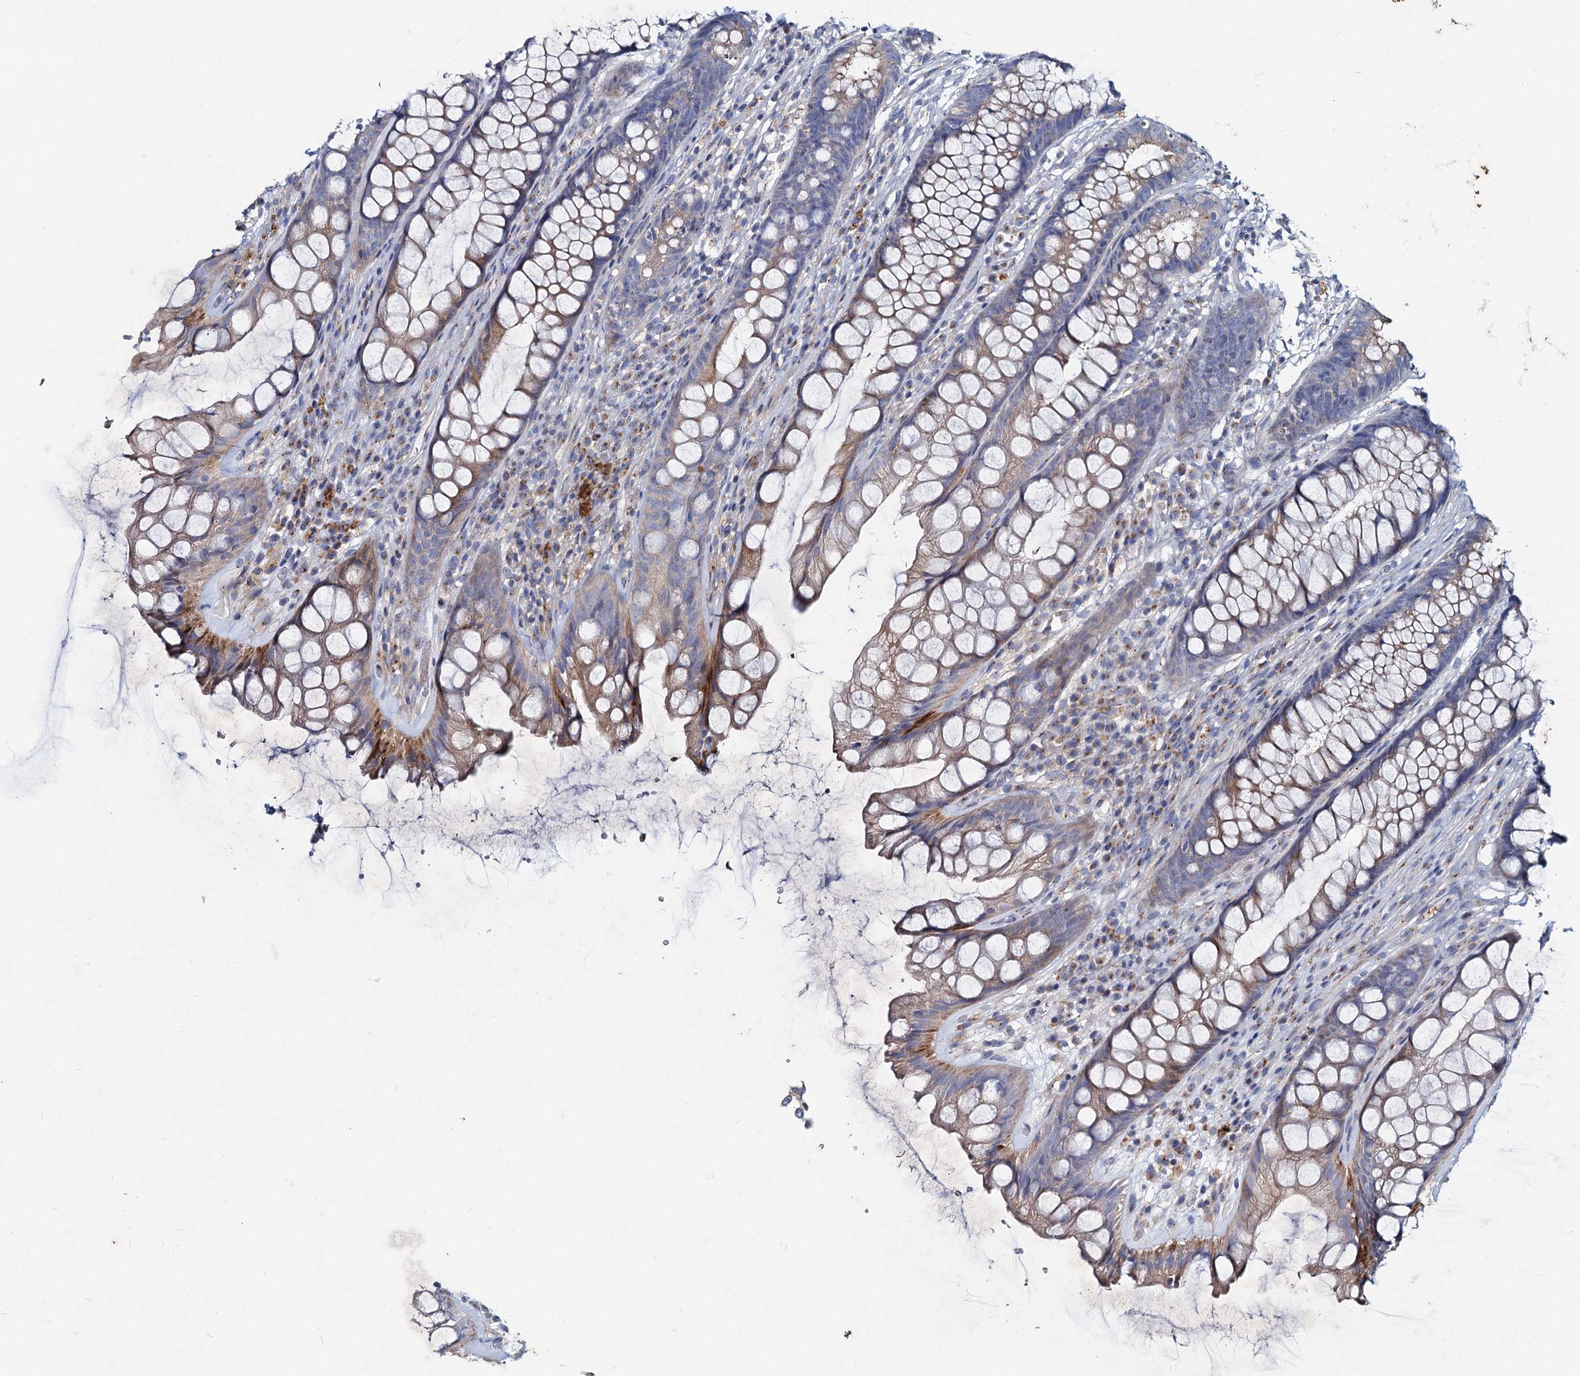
{"staining": {"intensity": "weak", "quantity": "25%-75%", "location": "cytoplasmic/membranous"}, "tissue": "rectum", "cell_type": "Glandular cells", "image_type": "normal", "snomed": [{"axis": "morphology", "description": "Normal tissue, NOS"}, {"axis": "topography", "description": "Rectum"}], "caption": "DAB immunohistochemical staining of benign human rectum demonstrates weak cytoplasmic/membranous protein staining in approximately 25%-75% of glandular cells.", "gene": "AGBL4", "patient": {"sex": "male", "age": 74}}